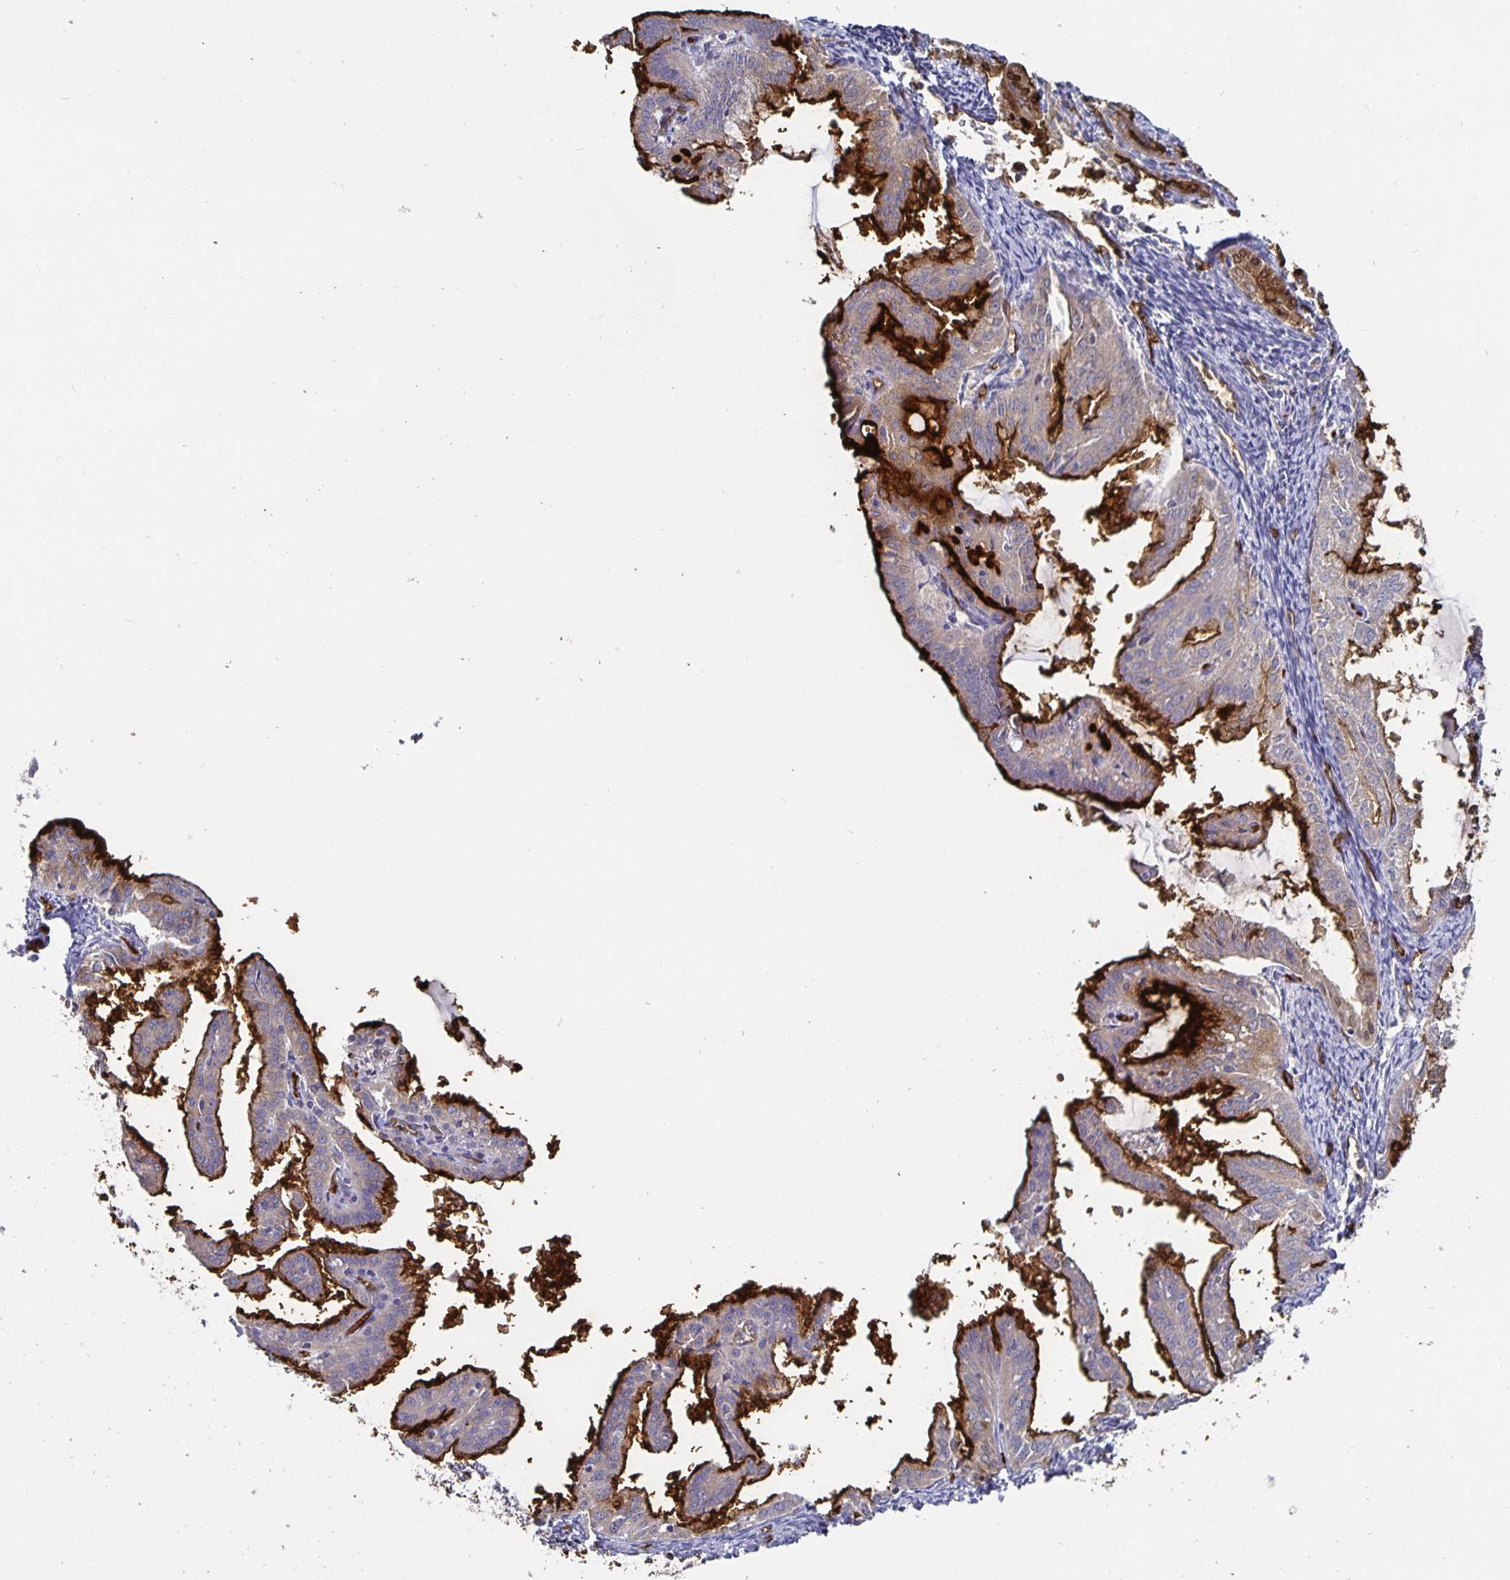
{"staining": {"intensity": "strong", "quantity": "25%-75%", "location": "cytoplasmic/membranous"}, "tissue": "endometrial cancer", "cell_type": "Tumor cells", "image_type": "cancer", "snomed": [{"axis": "morphology", "description": "Adenocarcinoma, NOS"}, {"axis": "topography", "description": "Endometrium"}], "caption": "High-magnification brightfield microscopy of endometrial cancer stained with DAB (3,3'-diaminobenzidine) (brown) and counterstained with hematoxylin (blue). tumor cells exhibit strong cytoplasmic/membranous positivity is present in about25%-75% of cells. Nuclei are stained in blue.", "gene": "PODXL", "patient": {"sex": "female", "age": 70}}